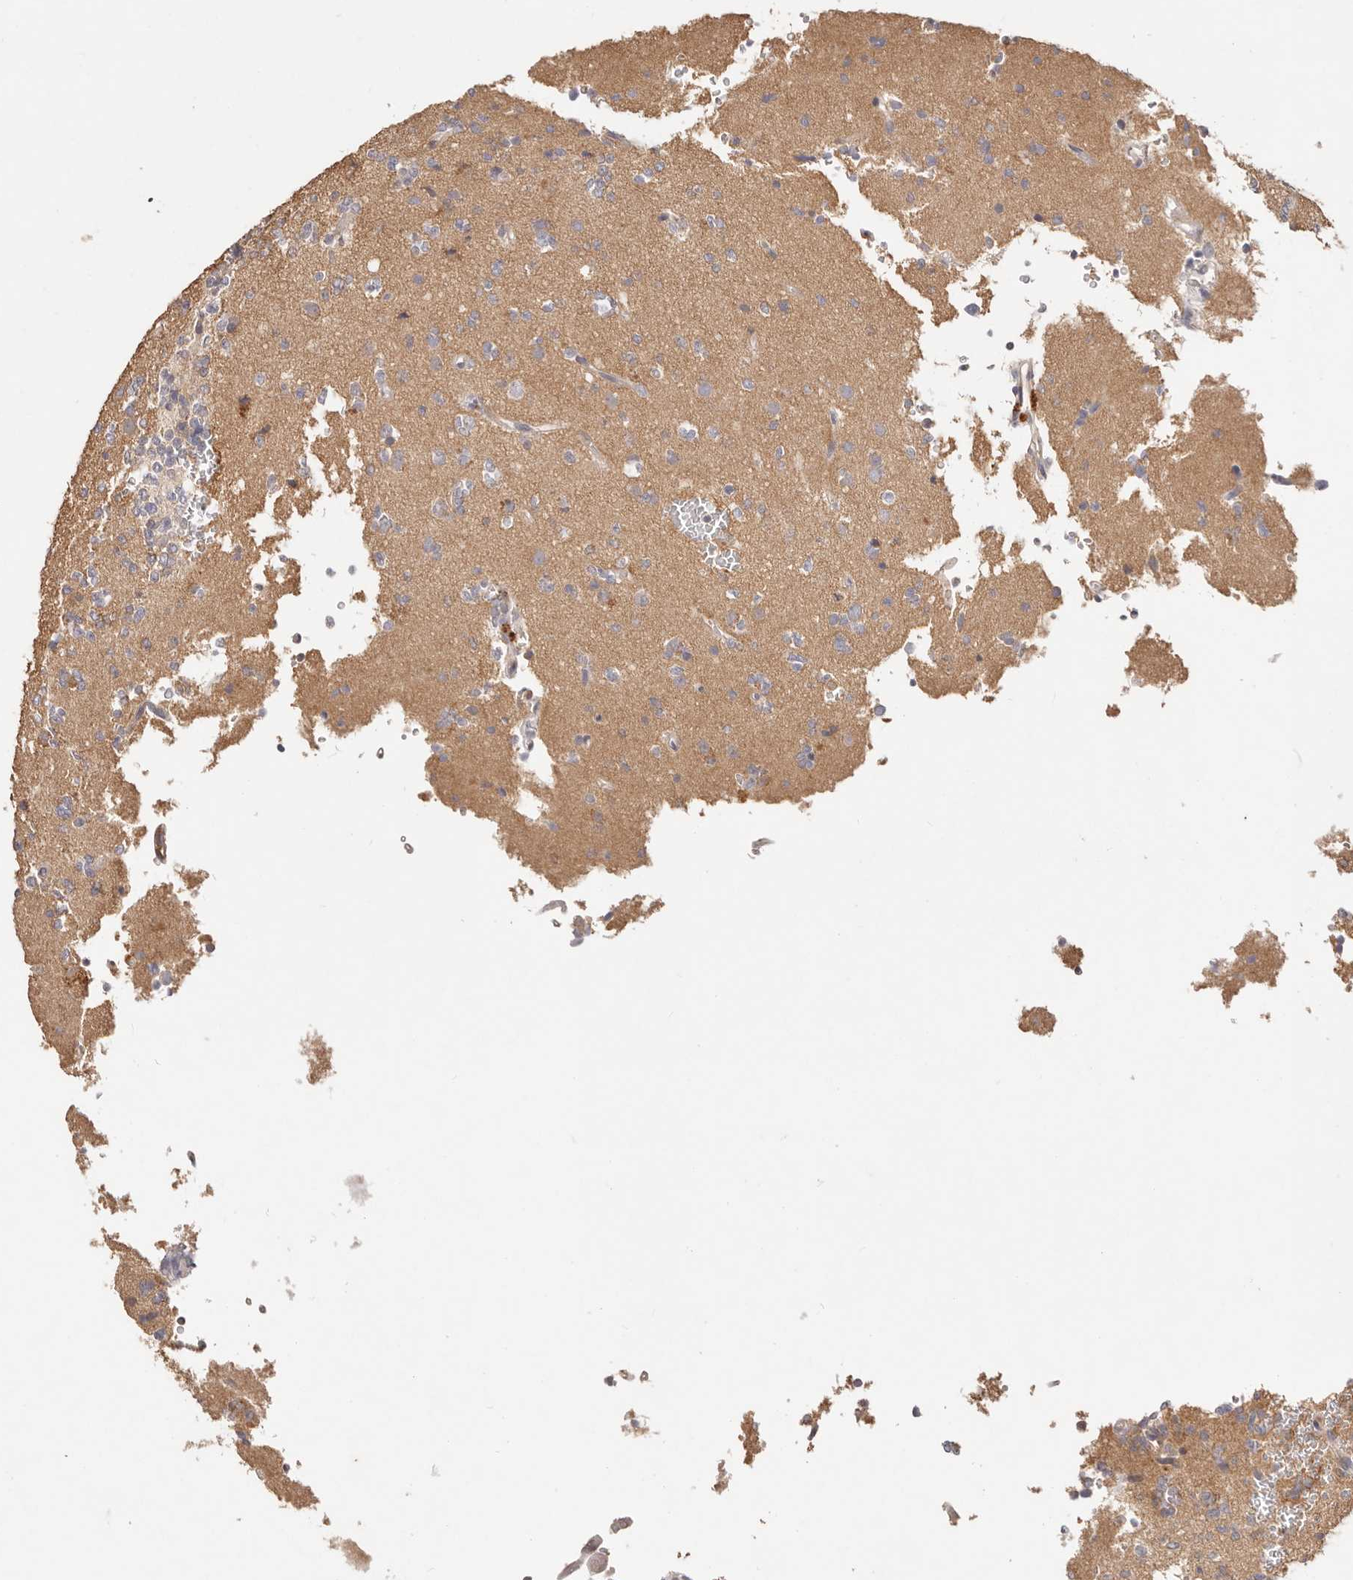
{"staining": {"intensity": "negative", "quantity": "none", "location": "none"}, "tissue": "glioma", "cell_type": "Tumor cells", "image_type": "cancer", "snomed": [{"axis": "morphology", "description": "Glioma, malignant, High grade"}, {"axis": "topography", "description": "Brain"}], "caption": "This micrograph is of malignant glioma (high-grade) stained with IHC to label a protein in brown with the nuclei are counter-stained blue. There is no staining in tumor cells.", "gene": "CXADR", "patient": {"sex": "female", "age": 62}}